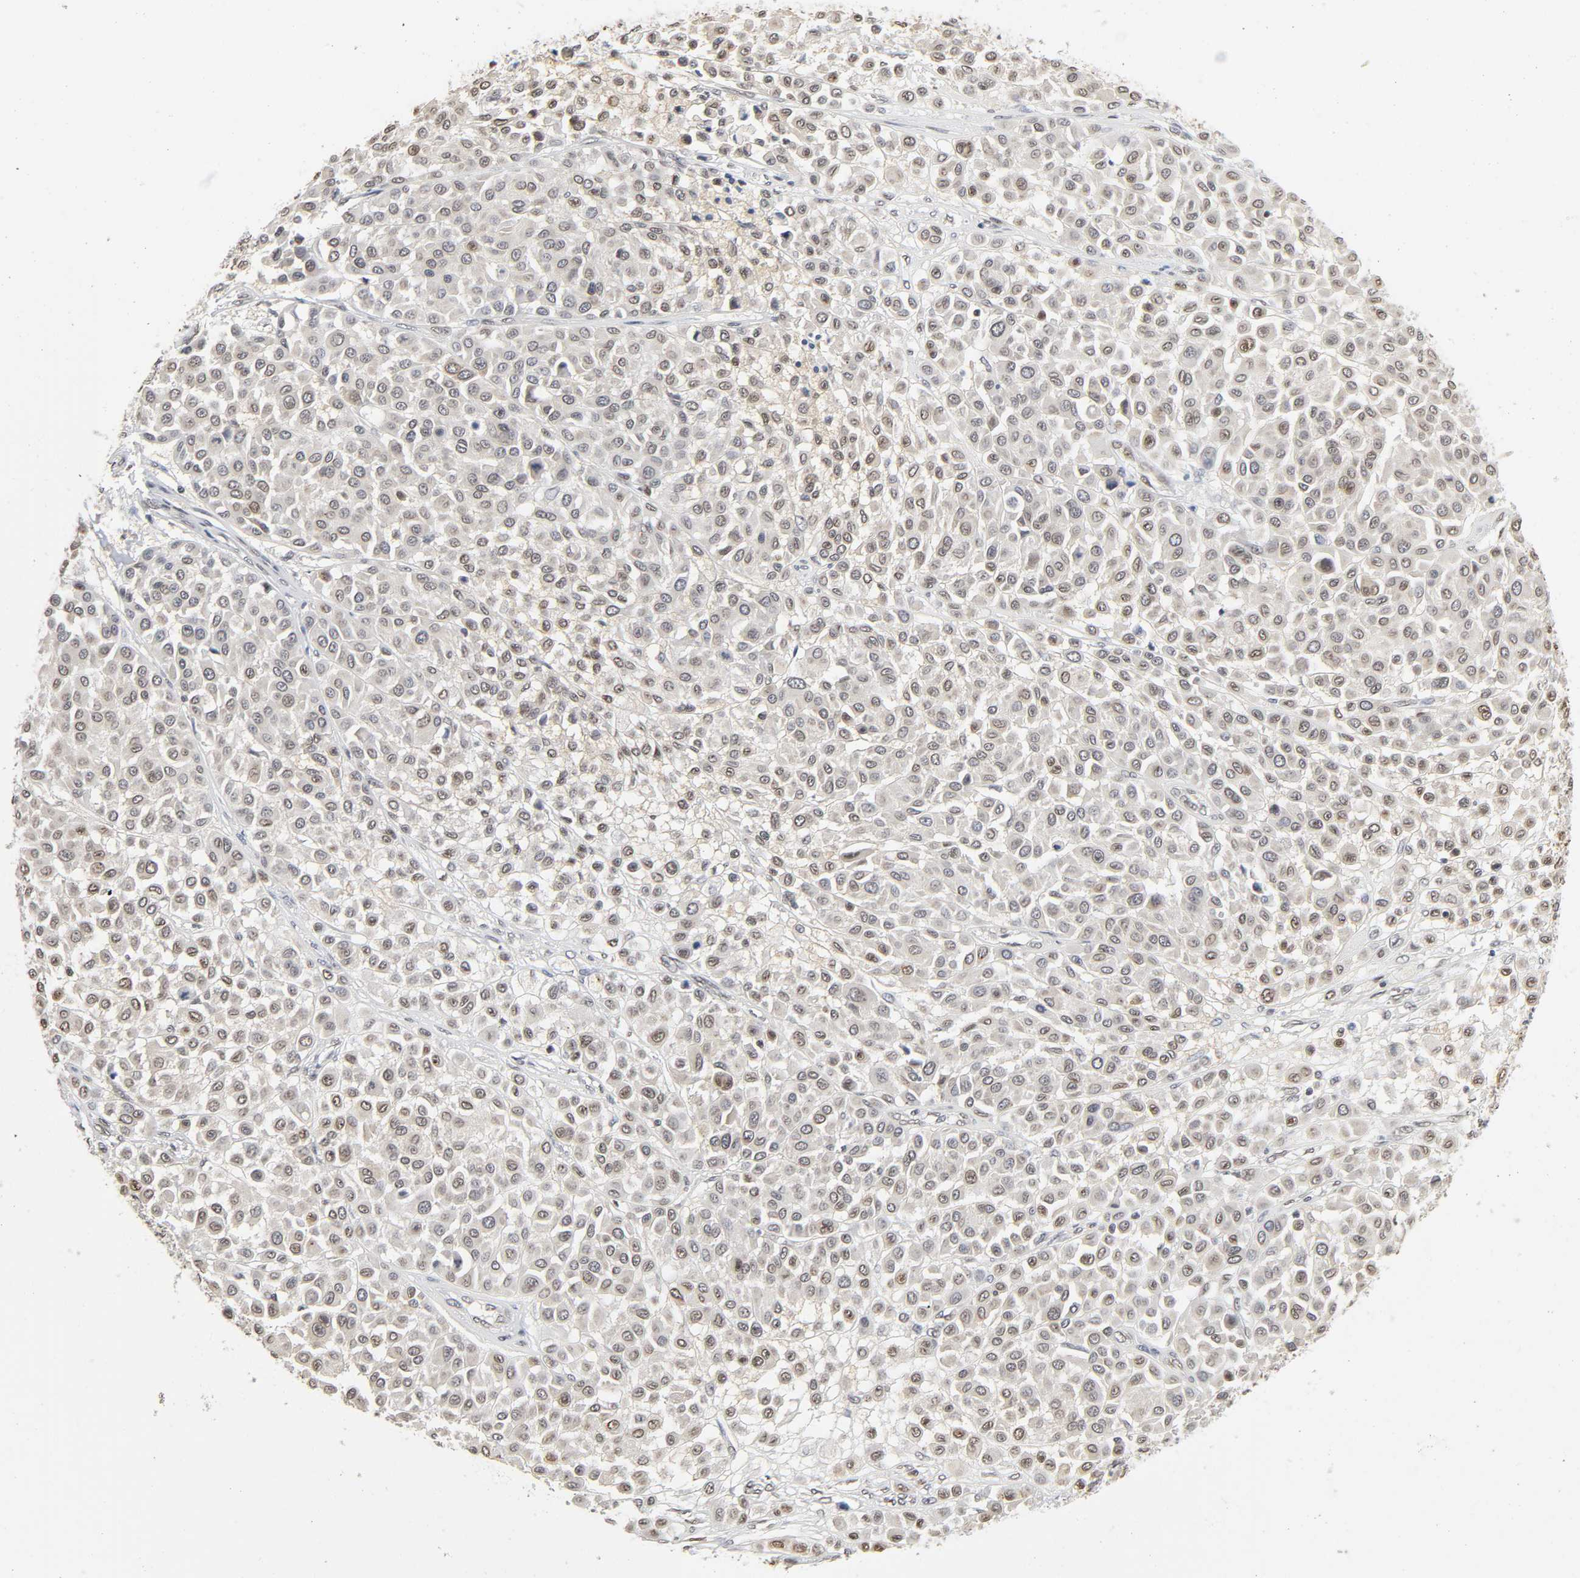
{"staining": {"intensity": "weak", "quantity": ">75%", "location": "cytoplasmic/membranous,nuclear"}, "tissue": "melanoma", "cell_type": "Tumor cells", "image_type": "cancer", "snomed": [{"axis": "morphology", "description": "Malignant melanoma, Metastatic site"}, {"axis": "topography", "description": "Soft tissue"}], "caption": "A micrograph showing weak cytoplasmic/membranous and nuclear expression in approximately >75% of tumor cells in malignant melanoma (metastatic site), as visualized by brown immunohistochemical staining.", "gene": "SUMO1", "patient": {"sex": "male", "age": 41}}